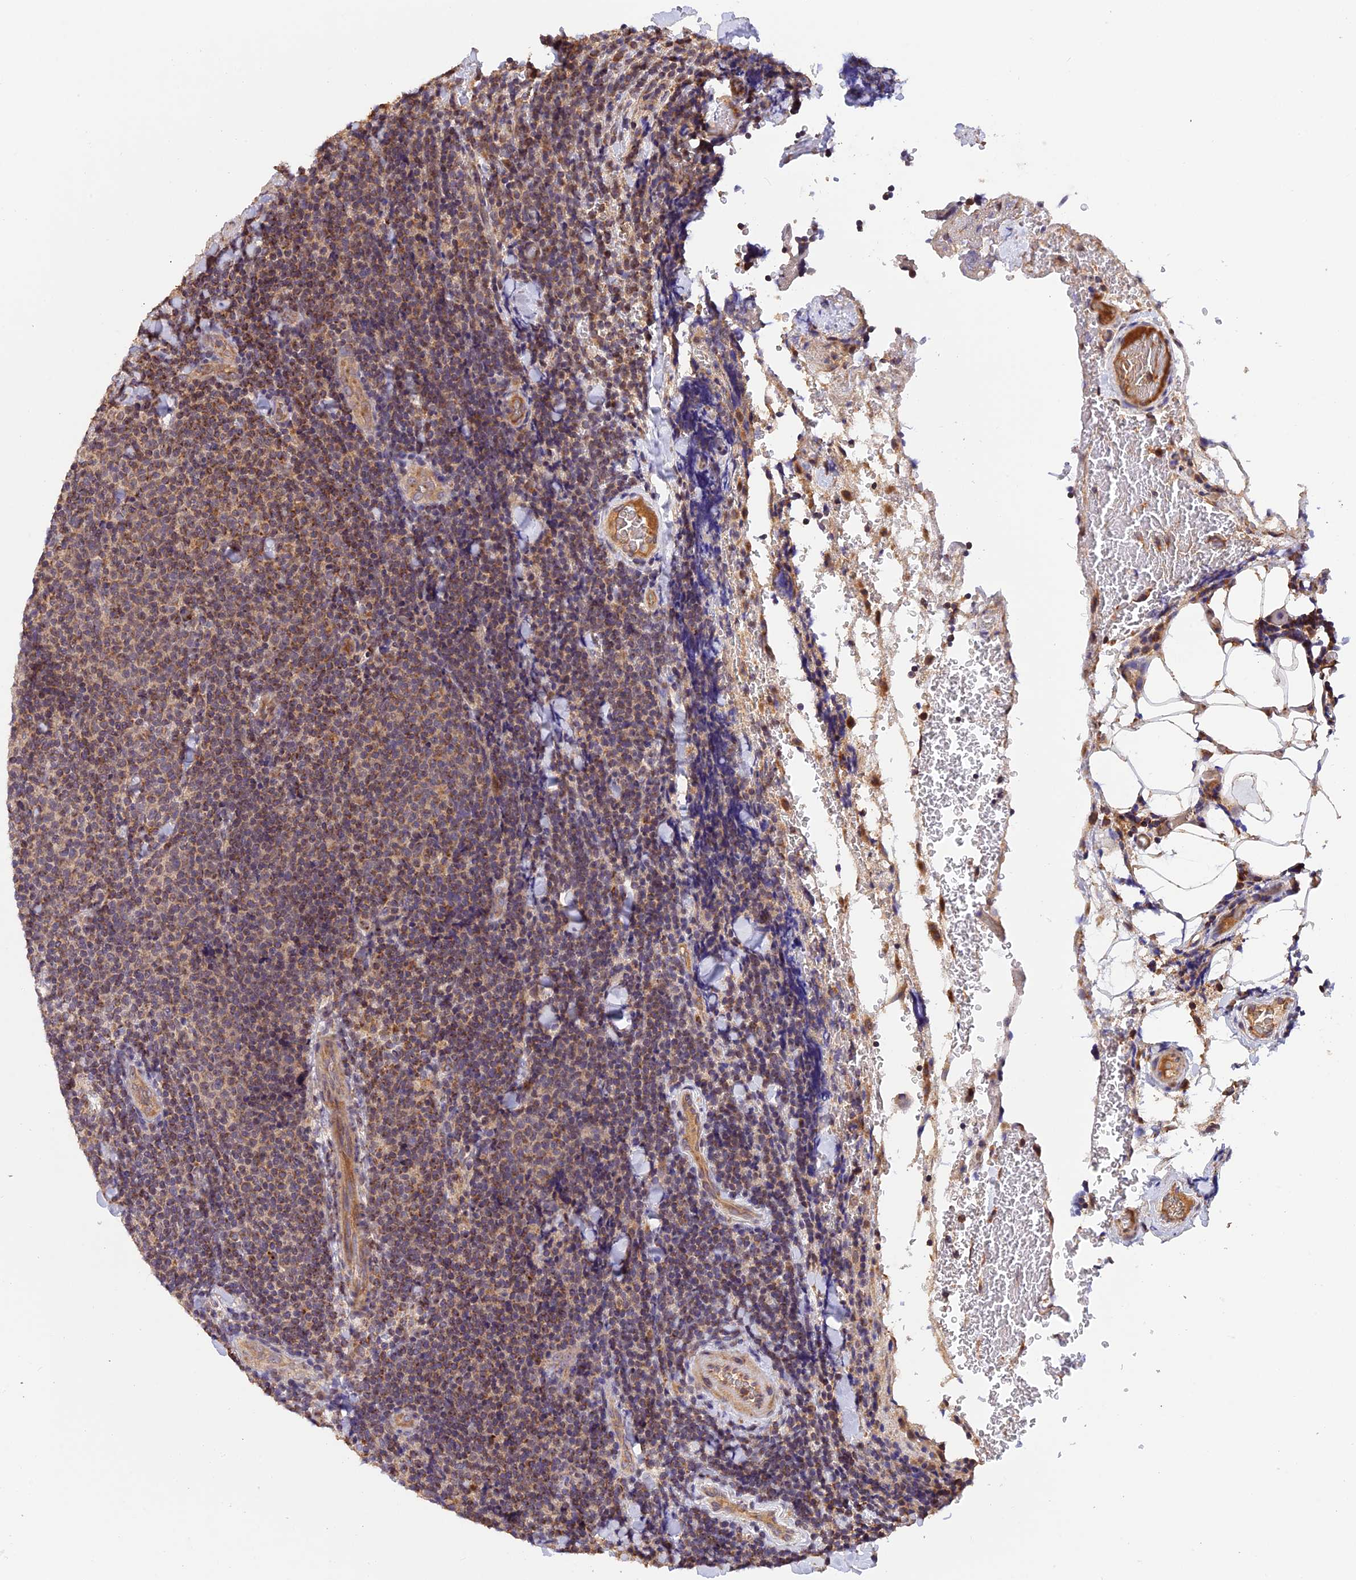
{"staining": {"intensity": "moderate", "quantity": "<25%", "location": "cytoplasmic/membranous"}, "tissue": "lymphoma", "cell_type": "Tumor cells", "image_type": "cancer", "snomed": [{"axis": "morphology", "description": "Malignant lymphoma, non-Hodgkin's type, Low grade"}, {"axis": "topography", "description": "Lymph node"}], "caption": "DAB (3,3'-diaminobenzidine) immunohistochemical staining of human malignant lymphoma, non-Hodgkin's type (low-grade) displays moderate cytoplasmic/membranous protein staining in about <25% of tumor cells.", "gene": "MNS1", "patient": {"sex": "male", "age": 66}}